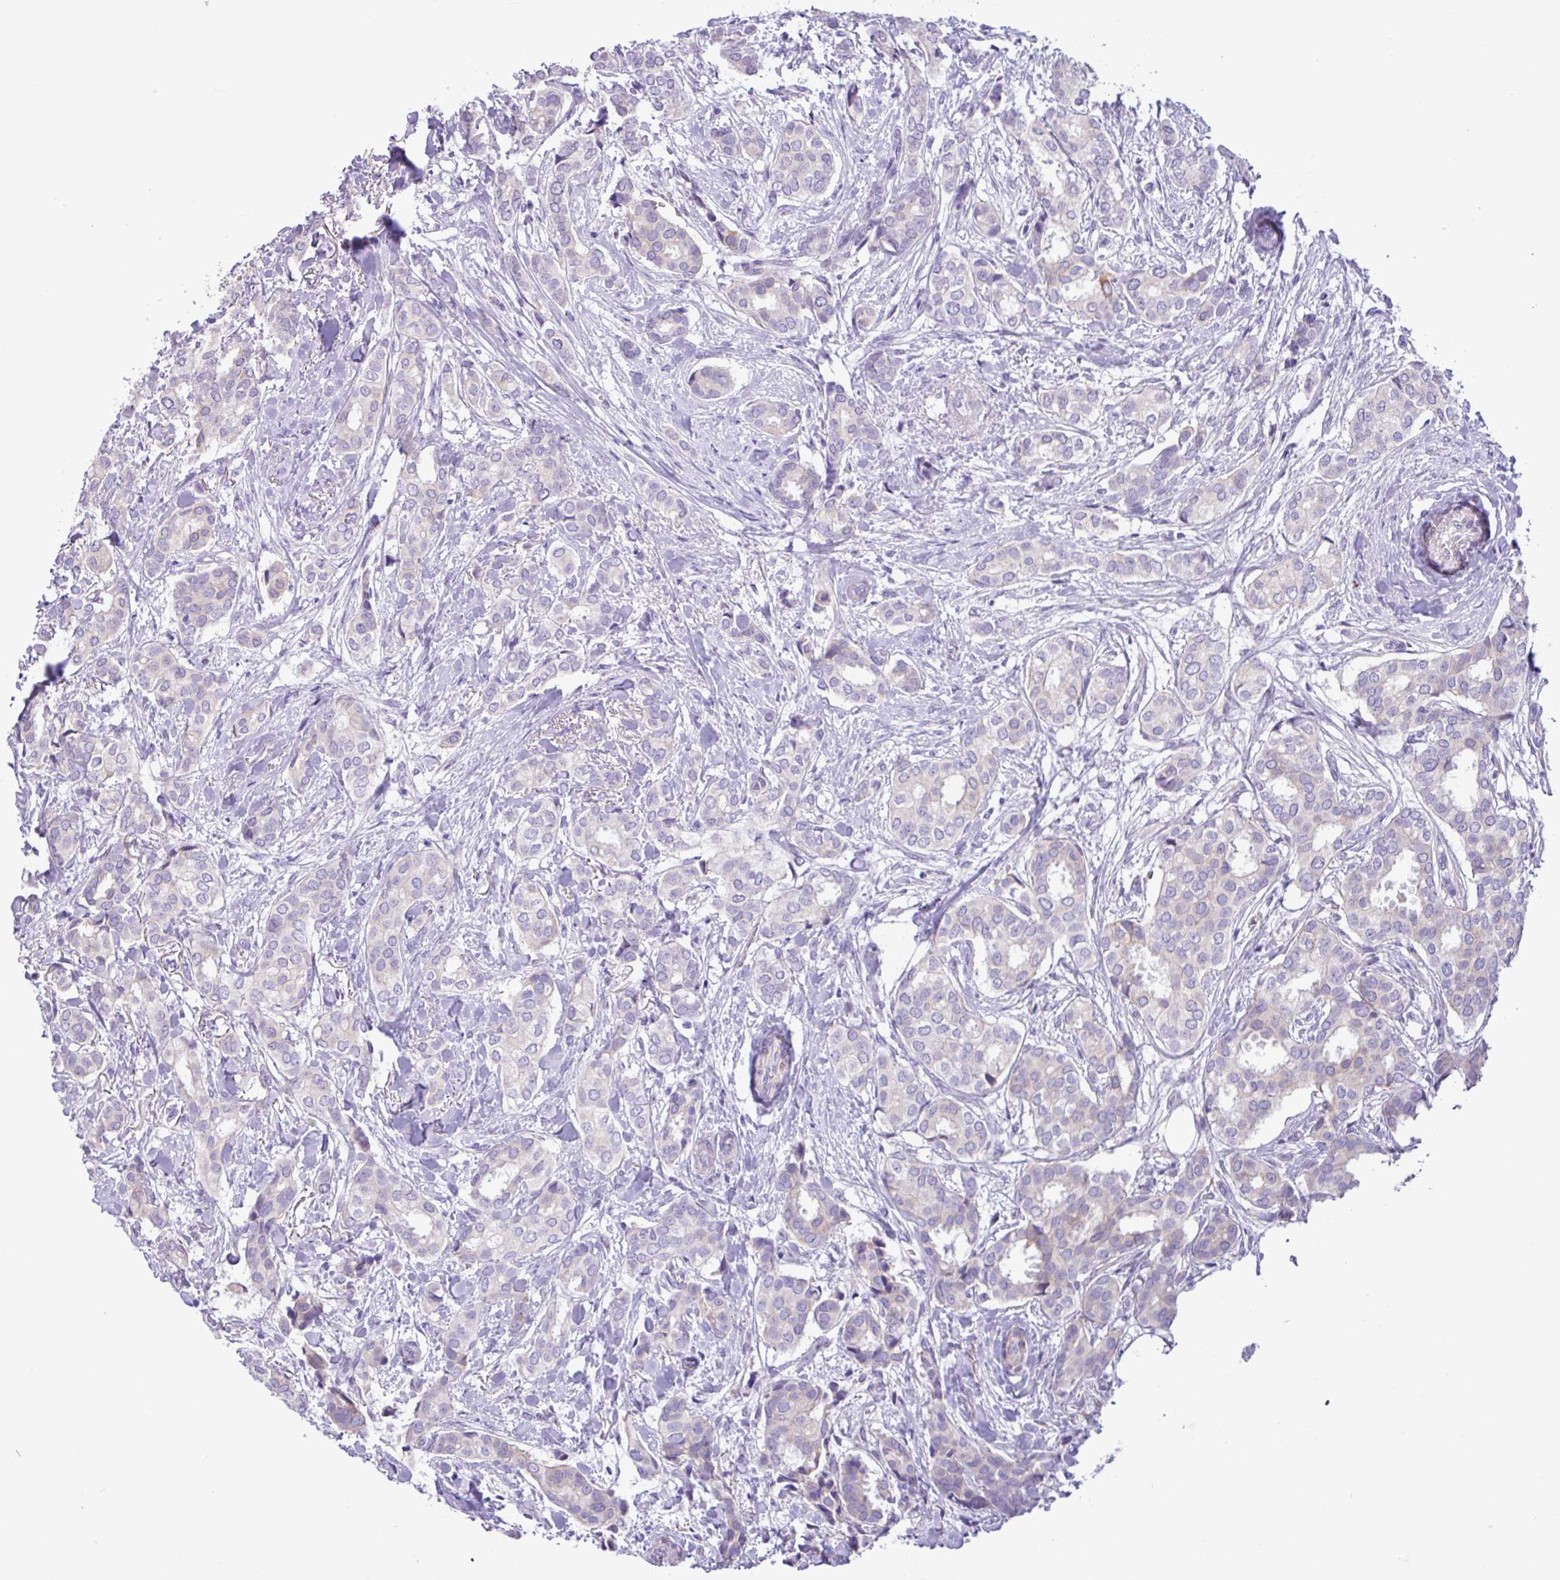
{"staining": {"intensity": "negative", "quantity": "none", "location": "none"}, "tissue": "breast cancer", "cell_type": "Tumor cells", "image_type": "cancer", "snomed": [{"axis": "morphology", "description": "Duct carcinoma"}, {"axis": "topography", "description": "Breast"}], "caption": "The IHC histopathology image has no significant positivity in tumor cells of invasive ductal carcinoma (breast) tissue.", "gene": "SLC38A1", "patient": {"sex": "female", "age": 73}}